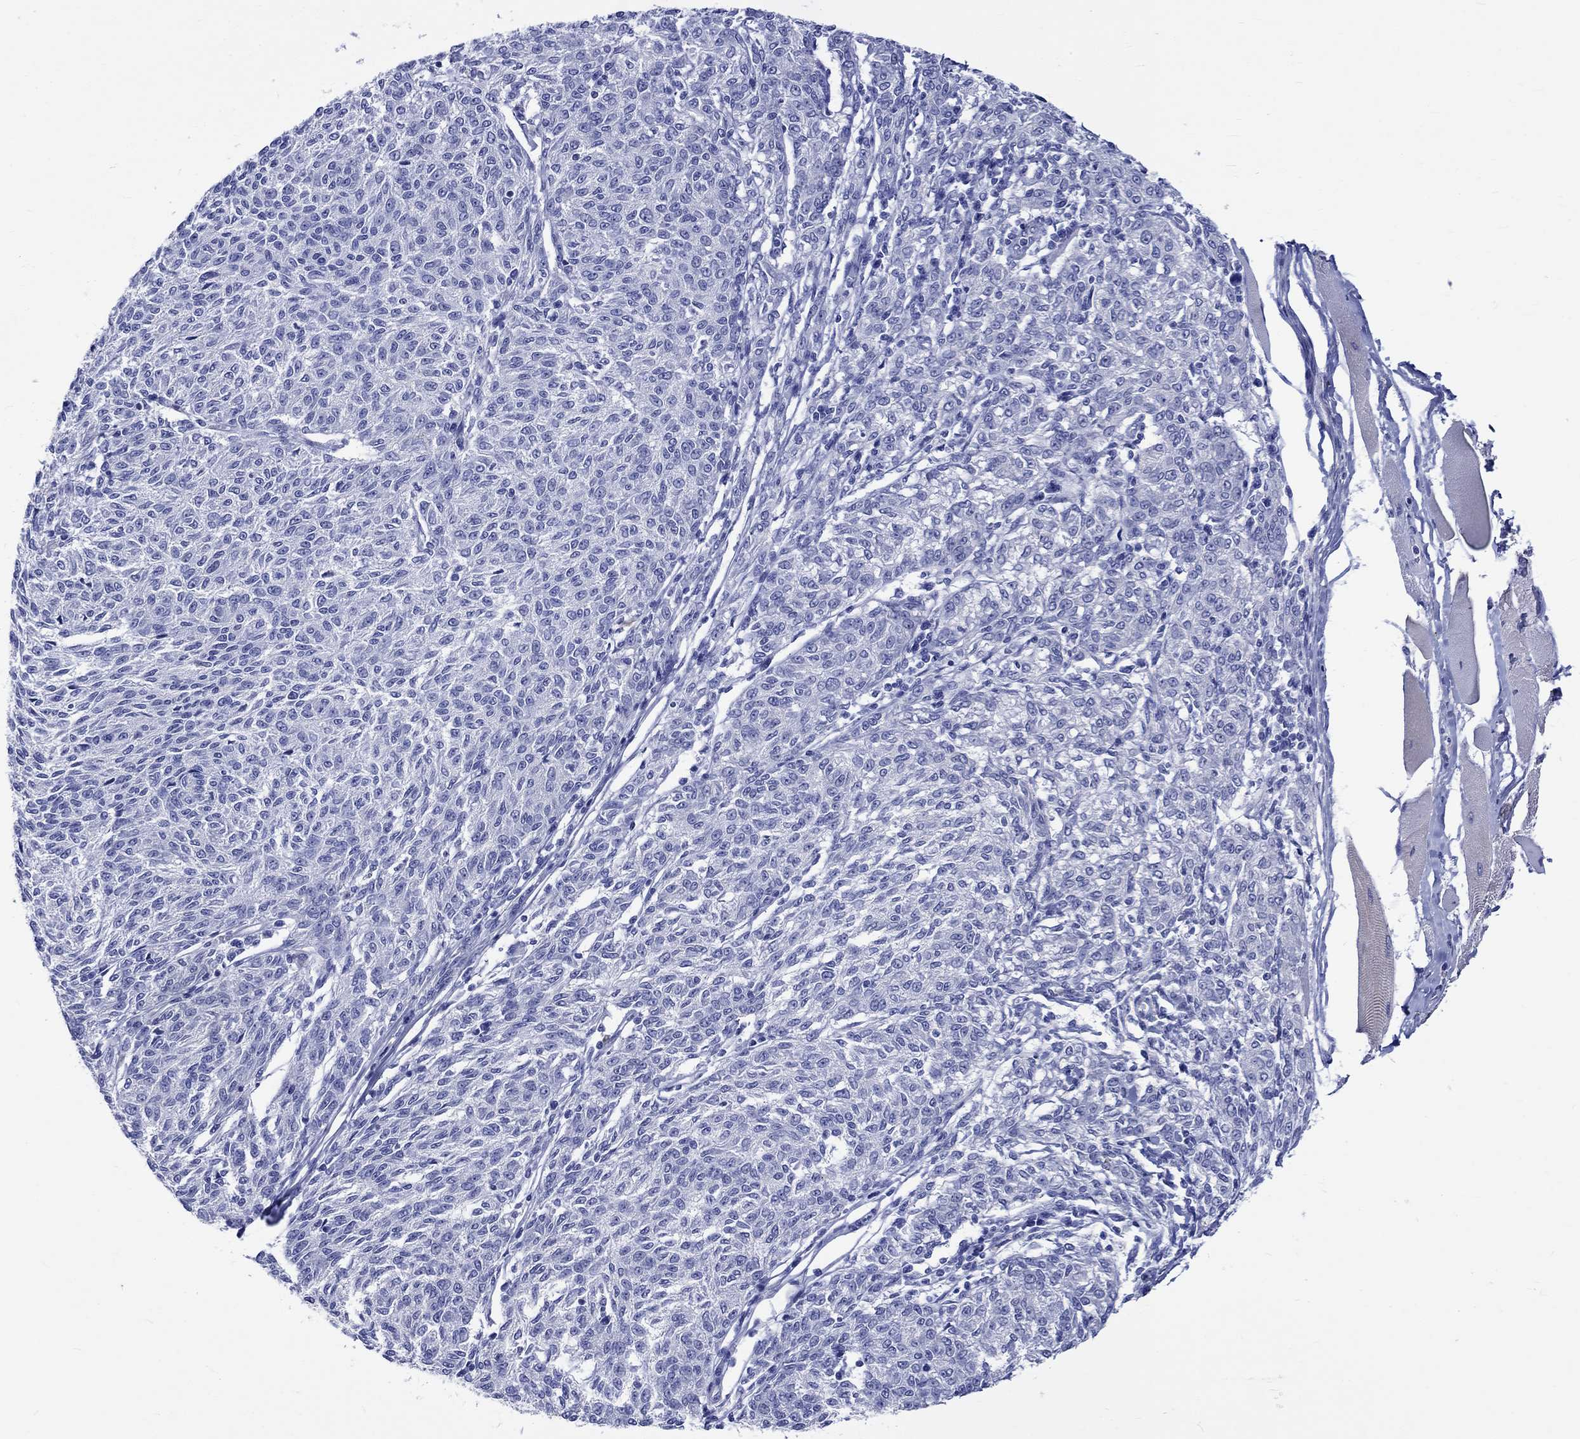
{"staining": {"intensity": "negative", "quantity": "none", "location": "none"}, "tissue": "melanoma", "cell_type": "Tumor cells", "image_type": "cancer", "snomed": [{"axis": "morphology", "description": "Malignant melanoma, NOS"}, {"axis": "topography", "description": "Skin"}], "caption": "Malignant melanoma stained for a protein using IHC shows no expression tumor cells.", "gene": "SH2D7", "patient": {"sex": "female", "age": 72}}